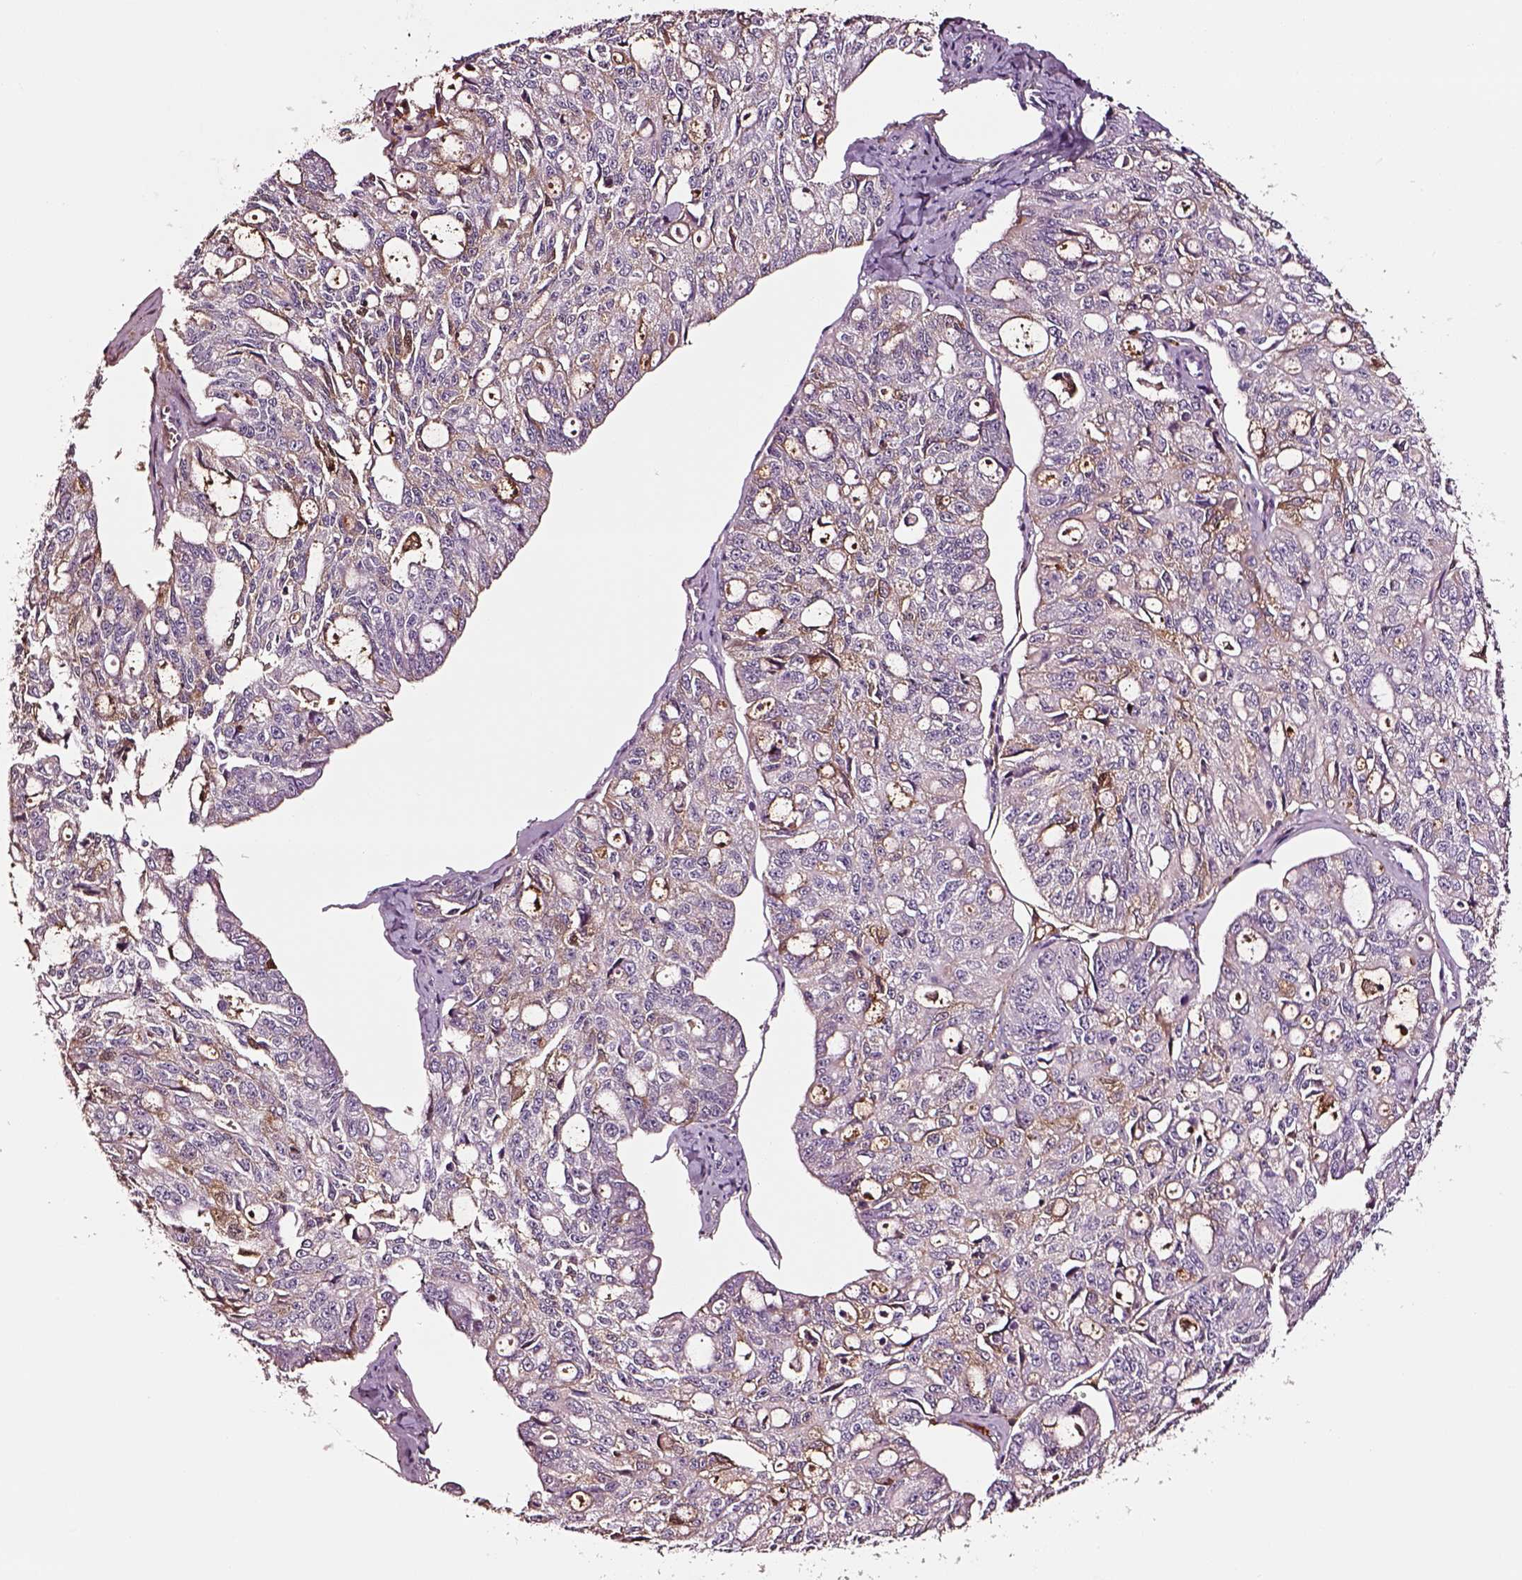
{"staining": {"intensity": "negative", "quantity": "none", "location": "none"}, "tissue": "ovarian cancer", "cell_type": "Tumor cells", "image_type": "cancer", "snomed": [{"axis": "morphology", "description": "Carcinoma, endometroid"}, {"axis": "topography", "description": "Ovary"}], "caption": "Immunohistochemistry (IHC) micrograph of endometroid carcinoma (ovarian) stained for a protein (brown), which shows no positivity in tumor cells.", "gene": "TF", "patient": {"sex": "female", "age": 65}}